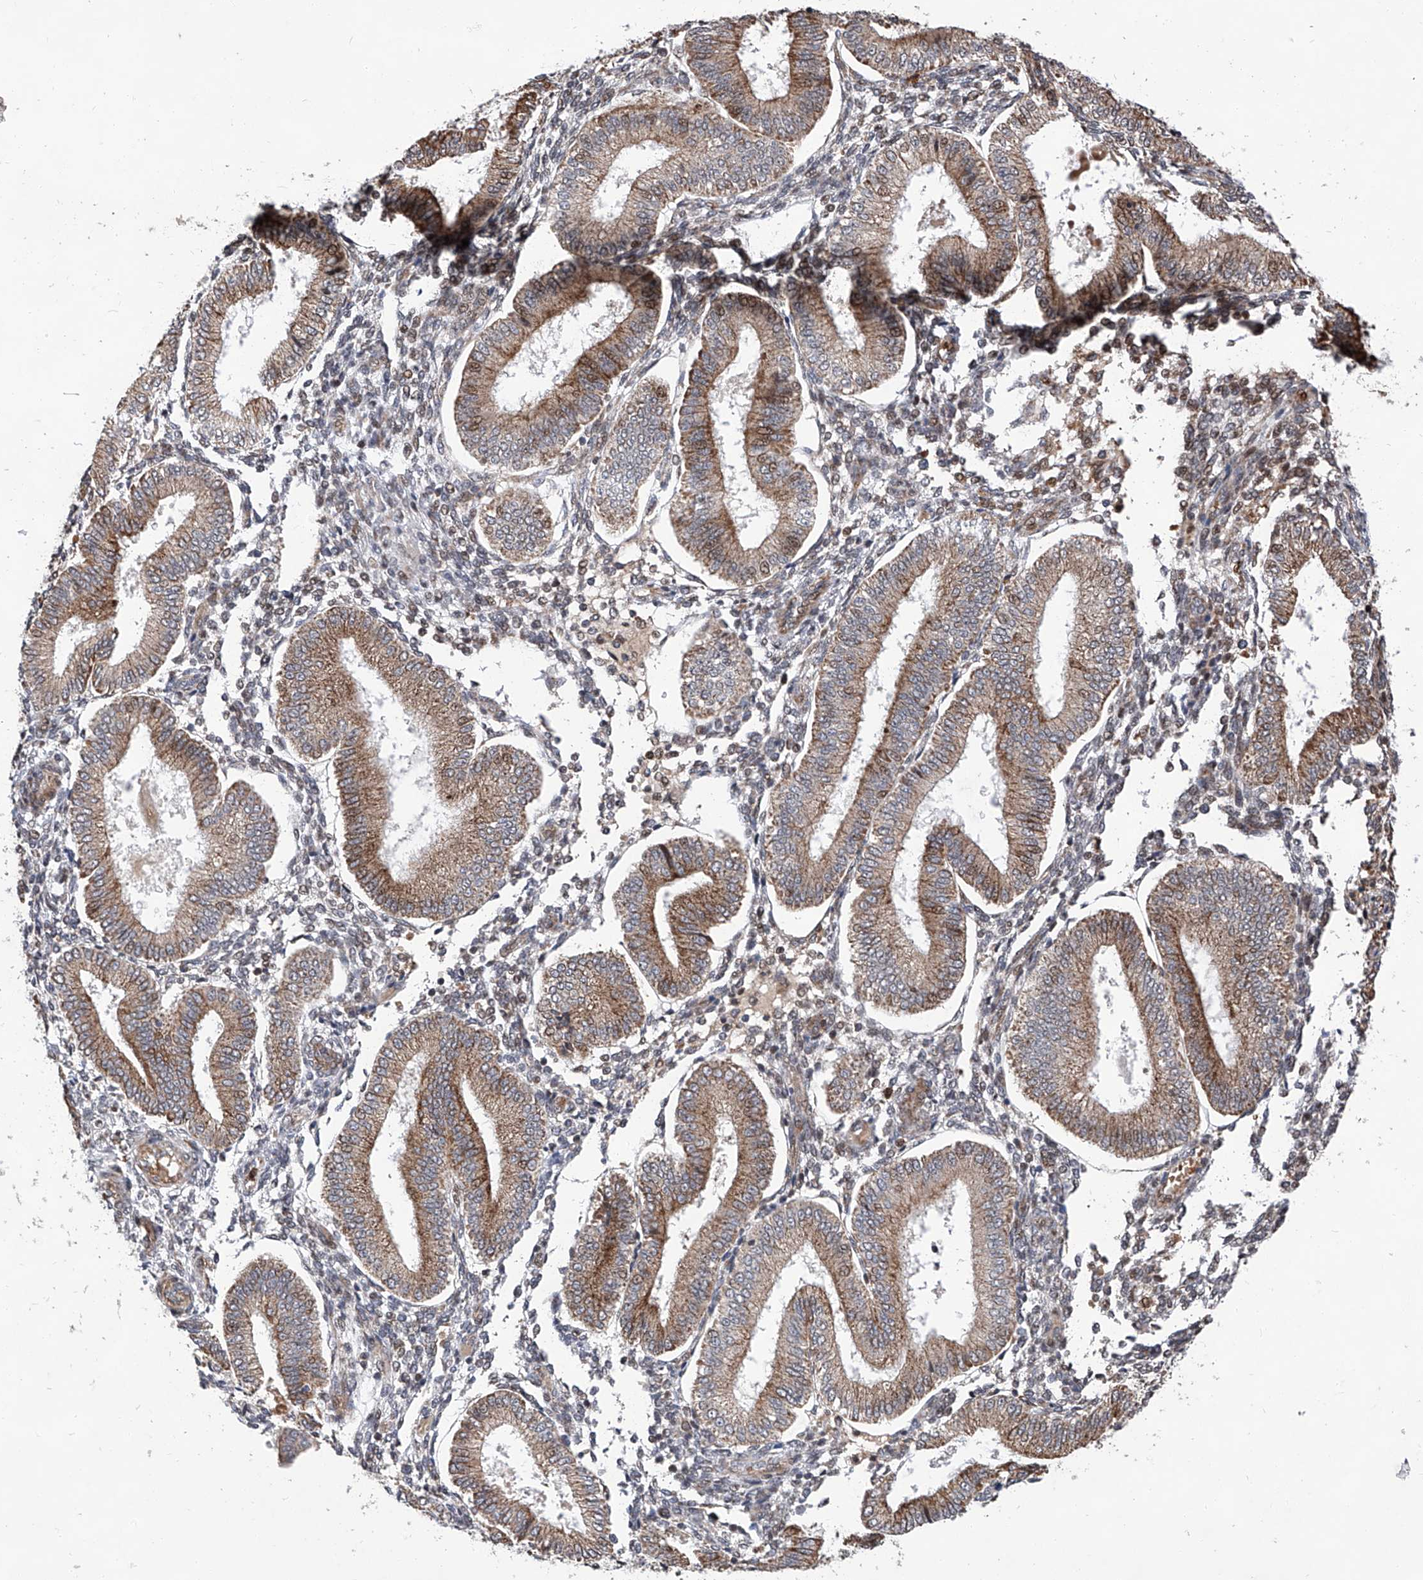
{"staining": {"intensity": "weak", "quantity": "<25%", "location": "nuclear"}, "tissue": "endometrium", "cell_type": "Cells in endometrial stroma", "image_type": "normal", "snomed": [{"axis": "morphology", "description": "Normal tissue, NOS"}, {"axis": "topography", "description": "Endometrium"}], "caption": "An IHC histopathology image of benign endometrium is shown. There is no staining in cells in endometrial stroma of endometrium. The staining is performed using DAB (3,3'-diaminobenzidine) brown chromogen with nuclei counter-stained in using hematoxylin.", "gene": "FARP2", "patient": {"sex": "female", "age": 39}}